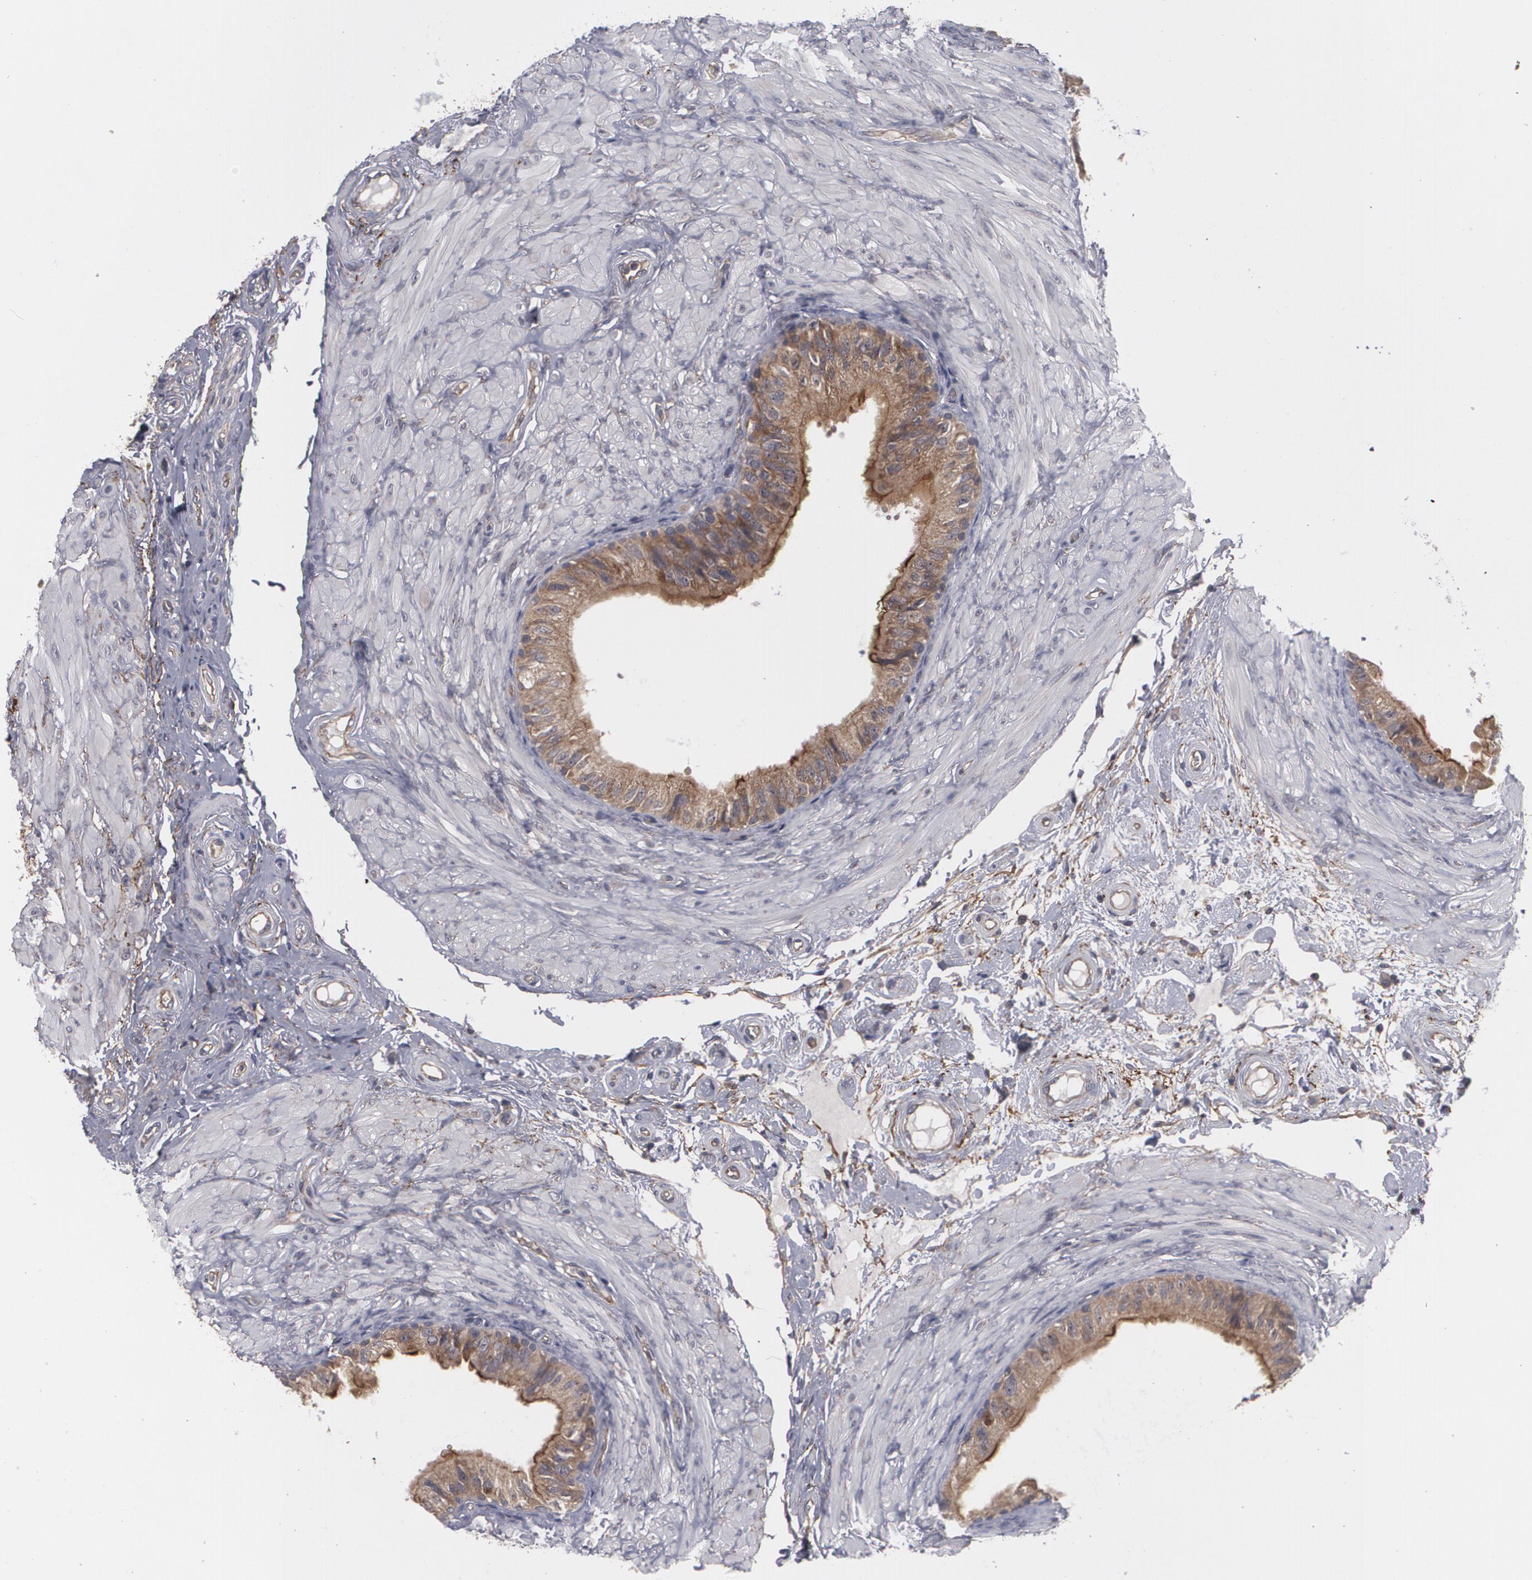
{"staining": {"intensity": "moderate", "quantity": ">75%", "location": "cytoplasmic/membranous"}, "tissue": "epididymis", "cell_type": "Glandular cells", "image_type": "normal", "snomed": [{"axis": "morphology", "description": "Normal tissue, NOS"}, {"axis": "topography", "description": "Epididymis"}], "caption": "Protein staining shows moderate cytoplasmic/membranous expression in approximately >75% of glandular cells in normal epididymis. The protein is stained brown, and the nuclei are stained in blue (DAB IHC with brightfield microscopy, high magnification).", "gene": "BMP6", "patient": {"sex": "male", "age": 68}}